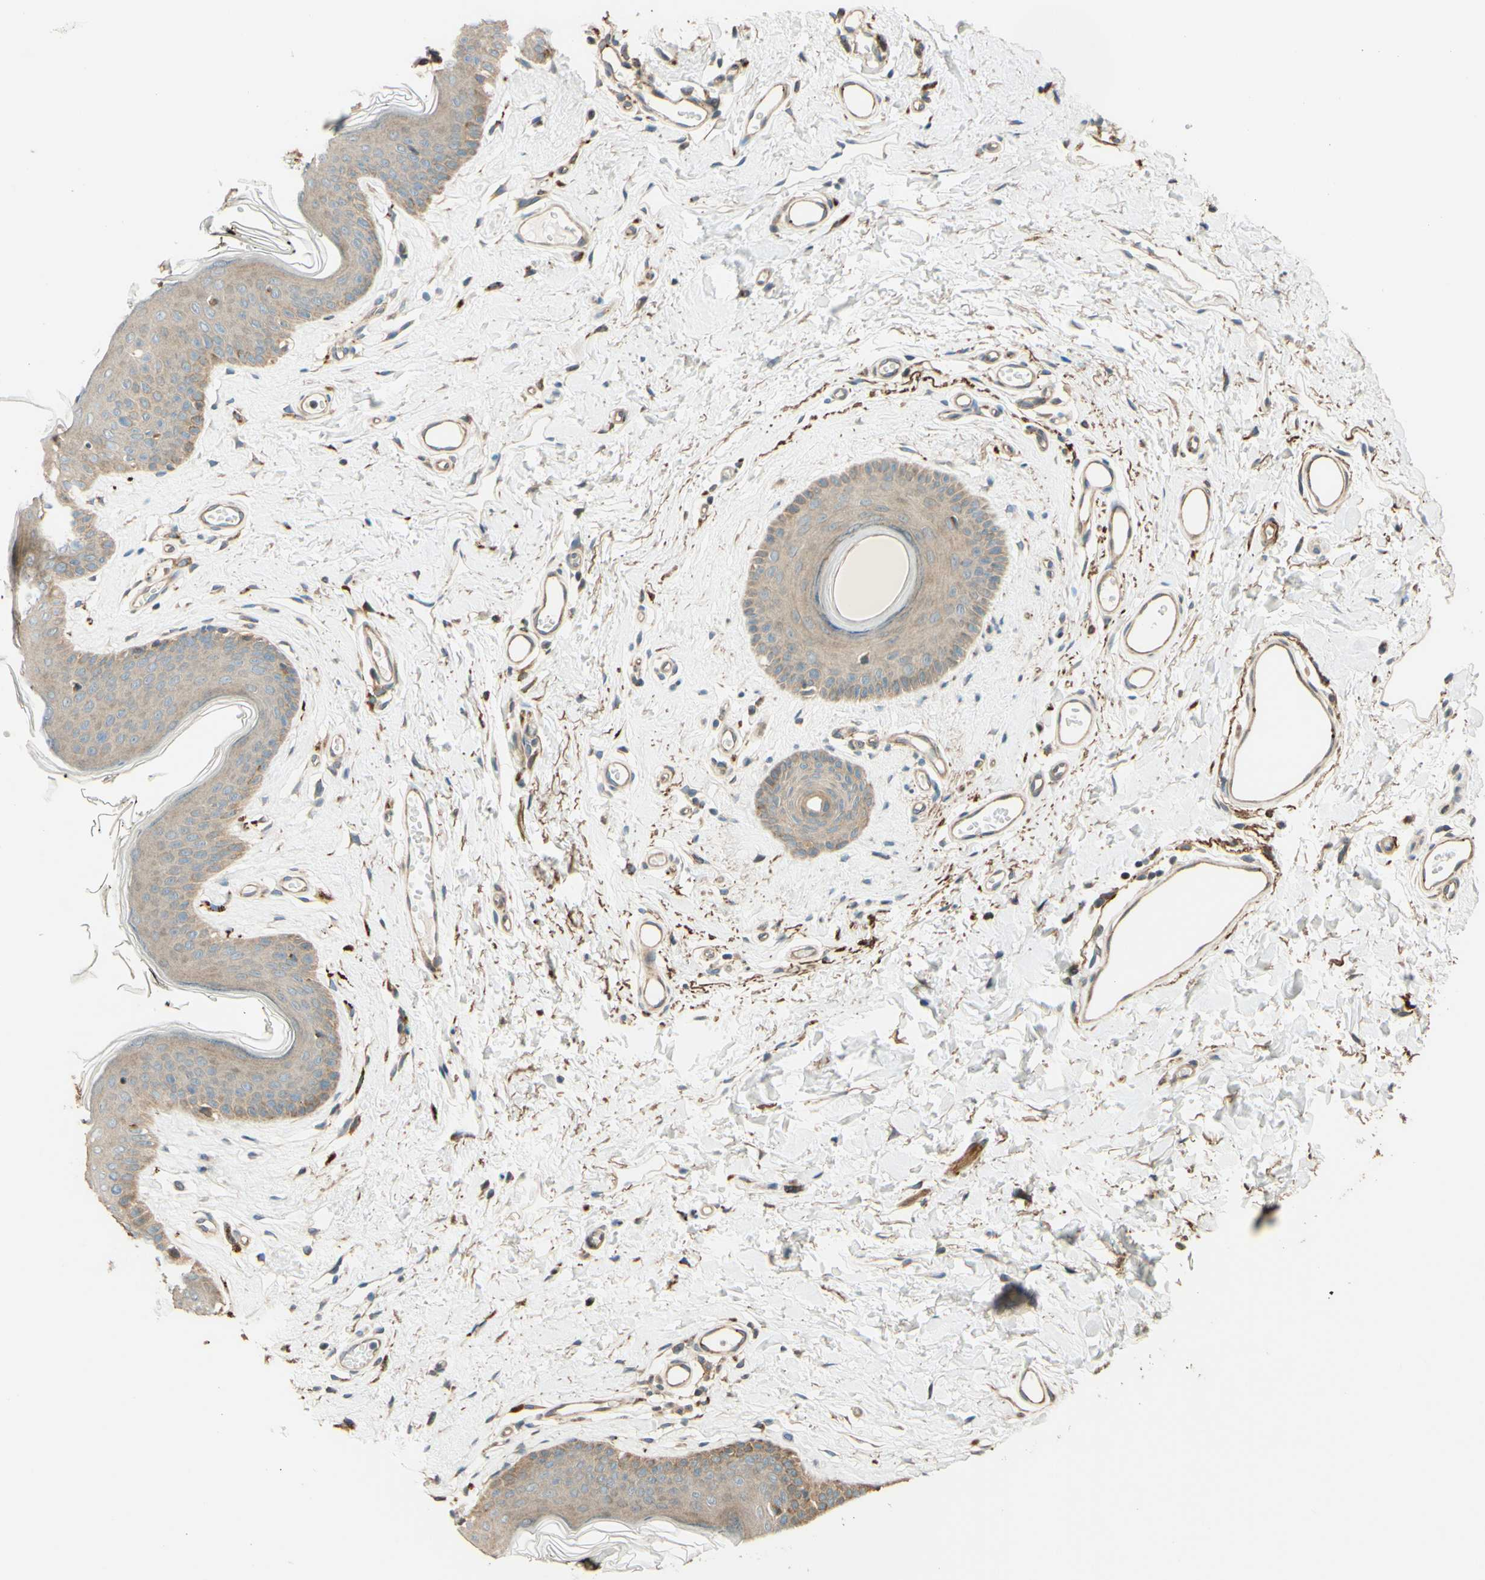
{"staining": {"intensity": "moderate", "quantity": ">75%", "location": "cytoplasmic/membranous"}, "tissue": "skin", "cell_type": "Epidermal cells", "image_type": "normal", "snomed": [{"axis": "morphology", "description": "Normal tissue, NOS"}, {"axis": "morphology", "description": "Inflammation, NOS"}, {"axis": "topography", "description": "Vulva"}], "caption": "Human skin stained for a protein (brown) displays moderate cytoplasmic/membranous positive expression in approximately >75% of epidermal cells.", "gene": "RNF19A", "patient": {"sex": "female", "age": 84}}